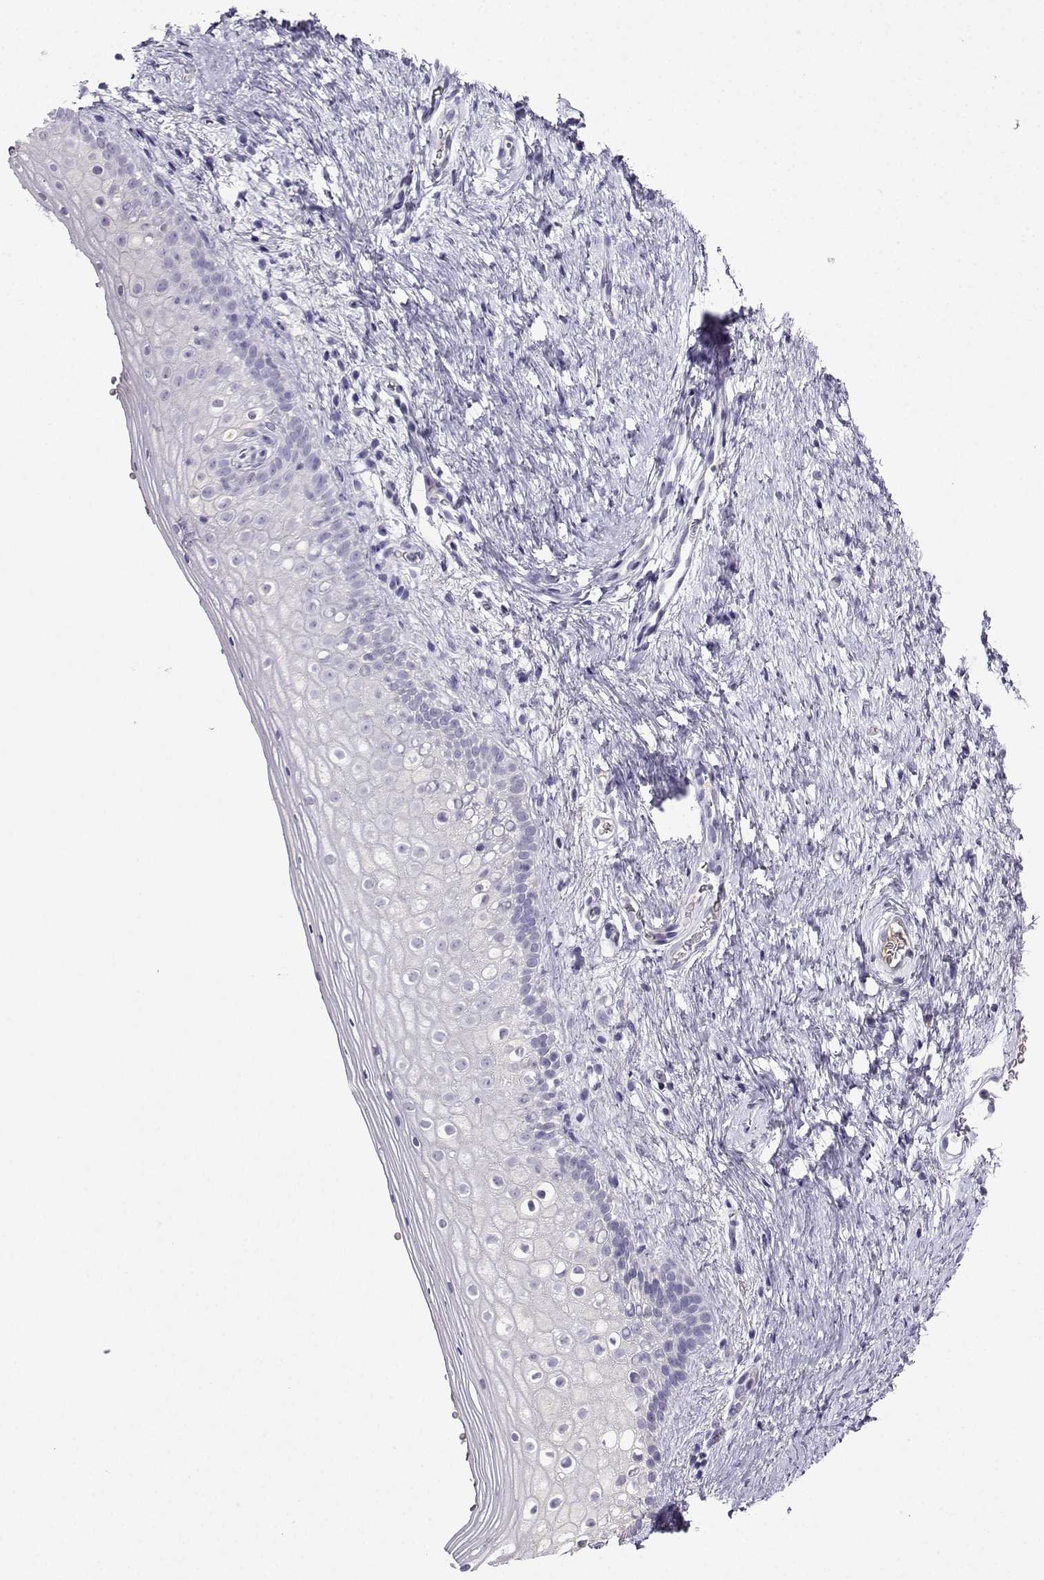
{"staining": {"intensity": "negative", "quantity": "none", "location": "none"}, "tissue": "vagina", "cell_type": "Squamous epithelial cells", "image_type": "normal", "snomed": [{"axis": "morphology", "description": "Normal tissue, NOS"}, {"axis": "topography", "description": "Vagina"}], "caption": "Squamous epithelial cells show no significant staining in normal vagina.", "gene": "GRIK4", "patient": {"sex": "female", "age": 47}}